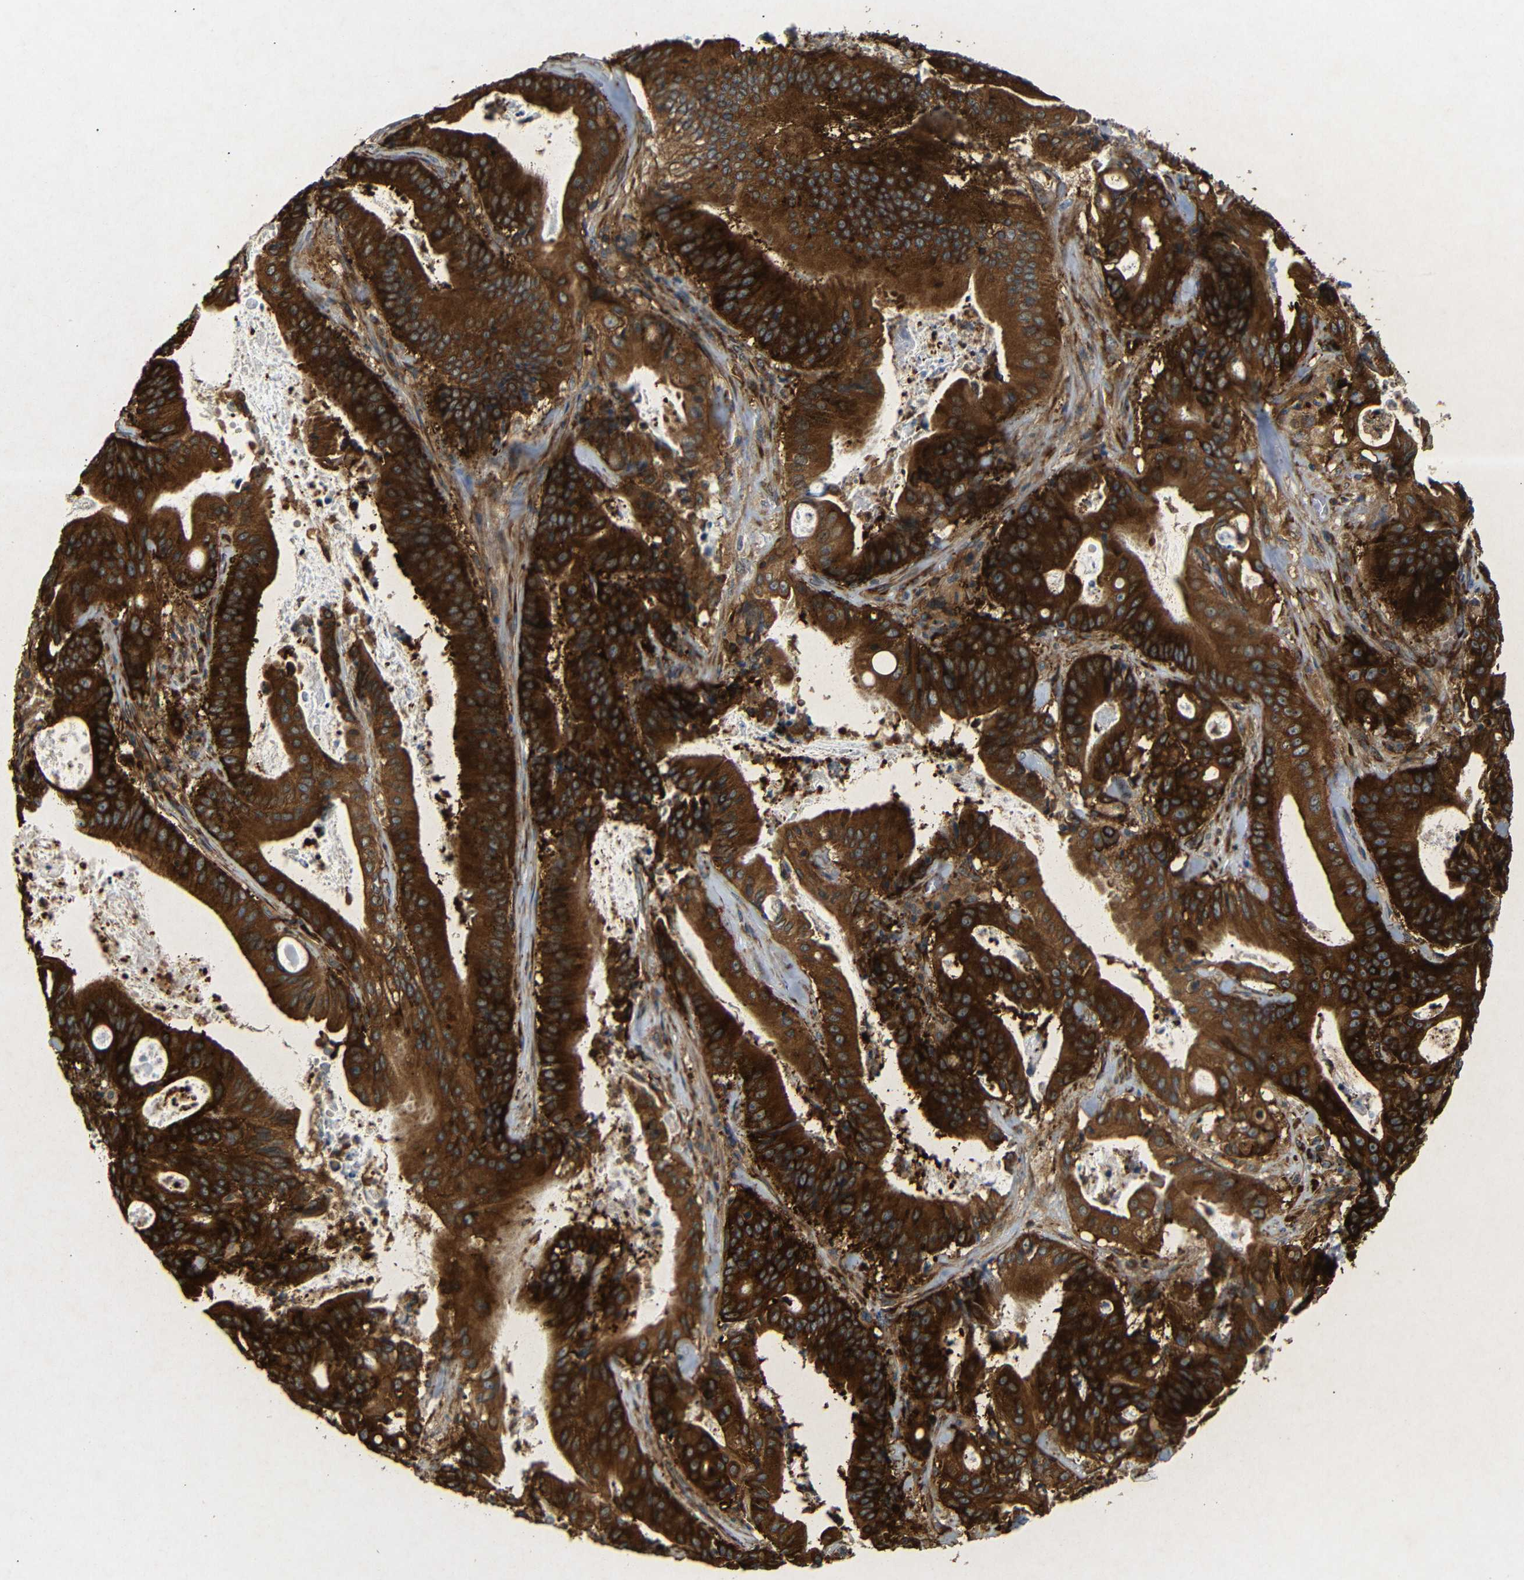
{"staining": {"intensity": "strong", "quantity": ">75%", "location": "cytoplasmic/membranous"}, "tissue": "pancreatic cancer", "cell_type": "Tumor cells", "image_type": "cancer", "snomed": [{"axis": "morphology", "description": "Normal tissue, NOS"}, {"axis": "topography", "description": "Lymph node"}], "caption": "The immunohistochemical stain labels strong cytoplasmic/membranous positivity in tumor cells of pancreatic cancer tissue.", "gene": "BTF3", "patient": {"sex": "male", "age": 62}}